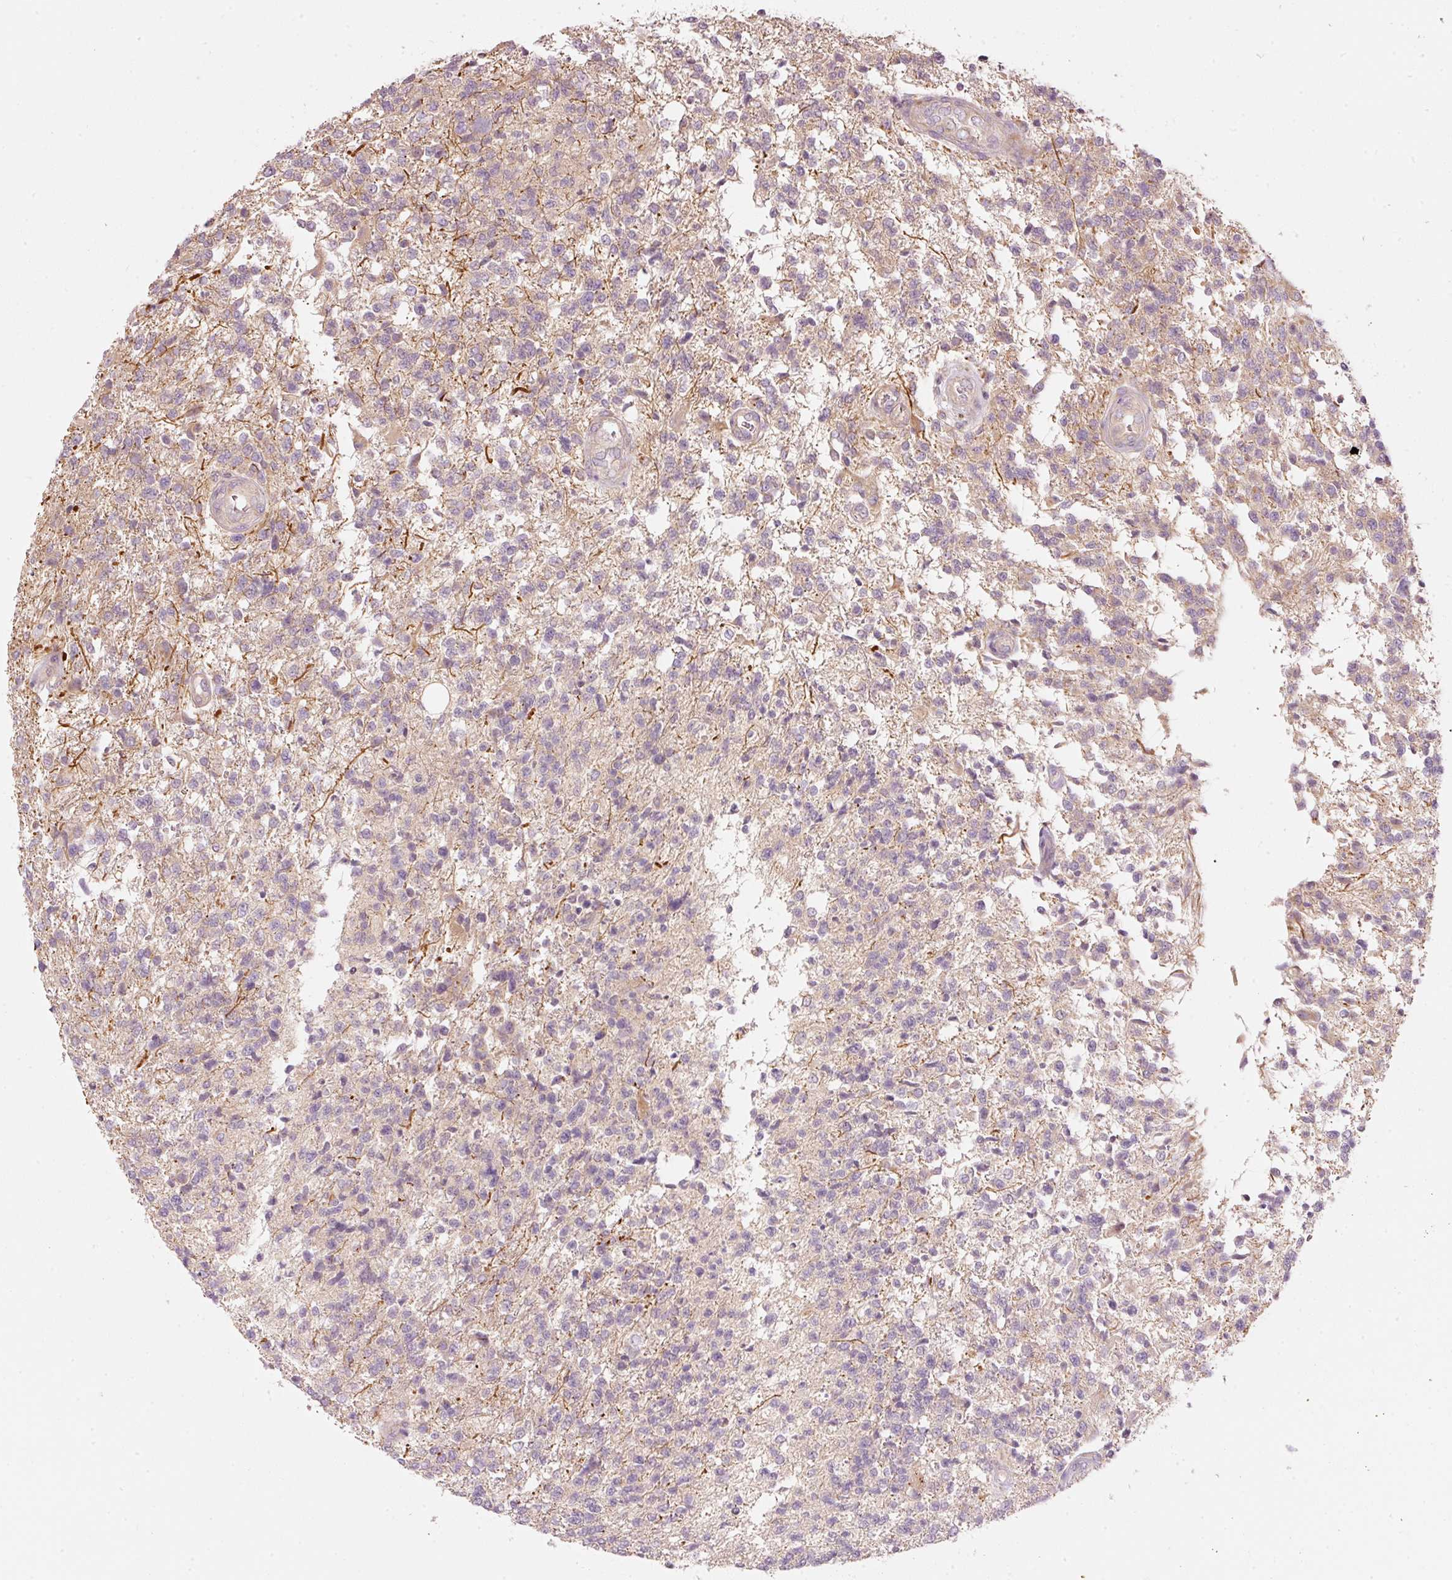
{"staining": {"intensity": "negative", "quantity": "none", "location": "none"}, "tissue": "glioma", "cell_type": "Tumor cells", "image_type": "cancer", "snomed": [{"axis": "morphology", "description": "Glioma, malignant, High grade"}, {"axis": "topography", "description": "Brain"}], "caption": "A histopathology image of human malignant glioma (high-grade) is negative for staining in tumor cells. Nuclei are stained in blue.", "gene": "MAP10", "patient": {"sex": "male", "age": 56}}